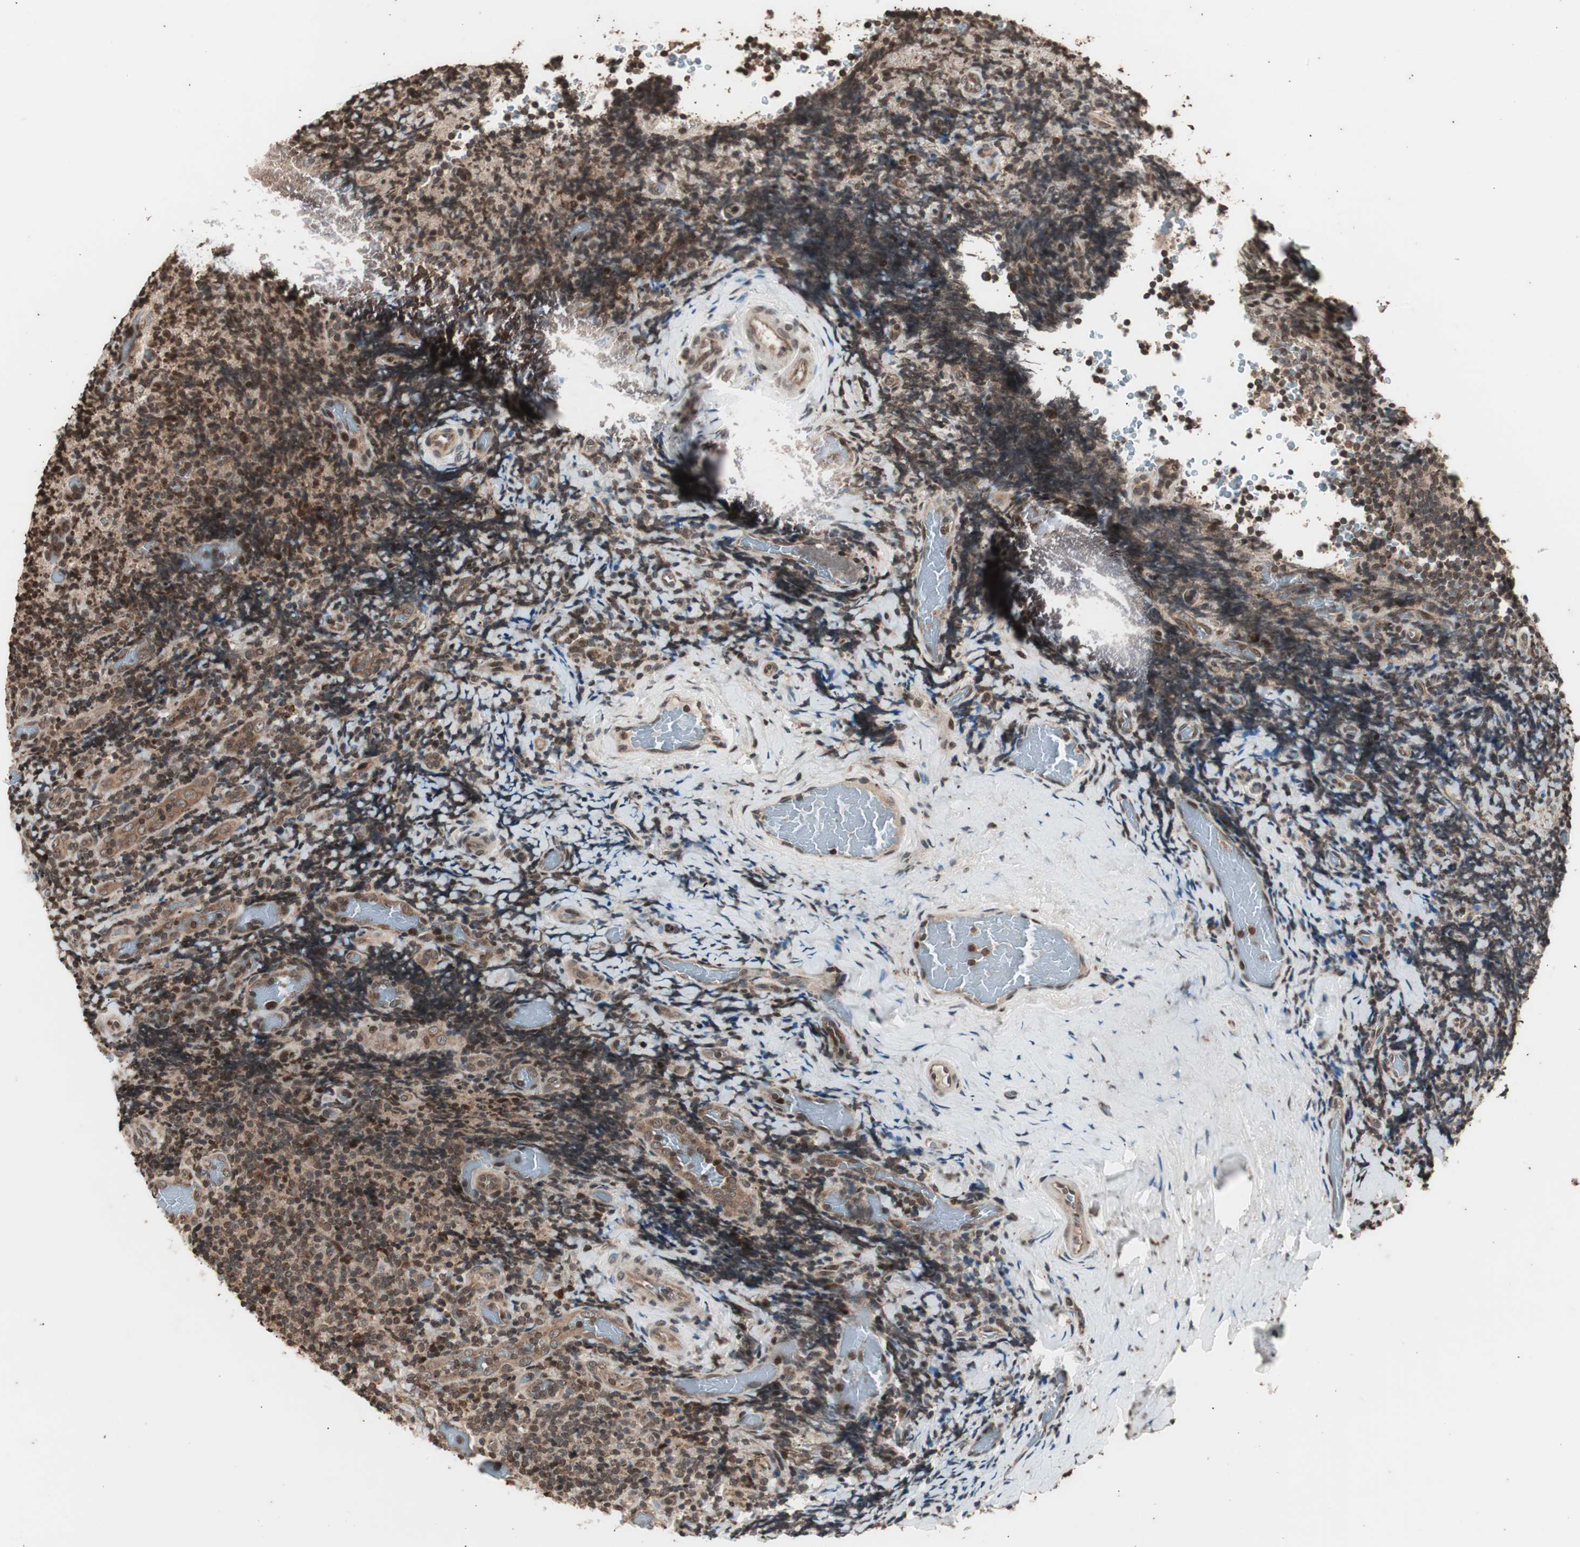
{"staining": {"intensity": "strong", "quantity": ">75%", "location": "cytoplasmic/membranous"}, "tissue": "lymphoma", "cell_type": "Tumor cells", "image_type": "cancer", "snomed": [{"axis": "morphology", "description": "Malignant lymphoma, non-Hodgkin's type, High grade"}, {"axis": "topography", "description": "Tonsil"}], "caption": "Malignant lymphoma, non-Hodgkin's type (high-grade) was stained to show a protein in brown. There is high levels of strong cytoplasmic/membranous staining in approximately >75% of tumor cells.", "gene": "ZFC3H1", "patient": {"sex": "female", "age": 36}}